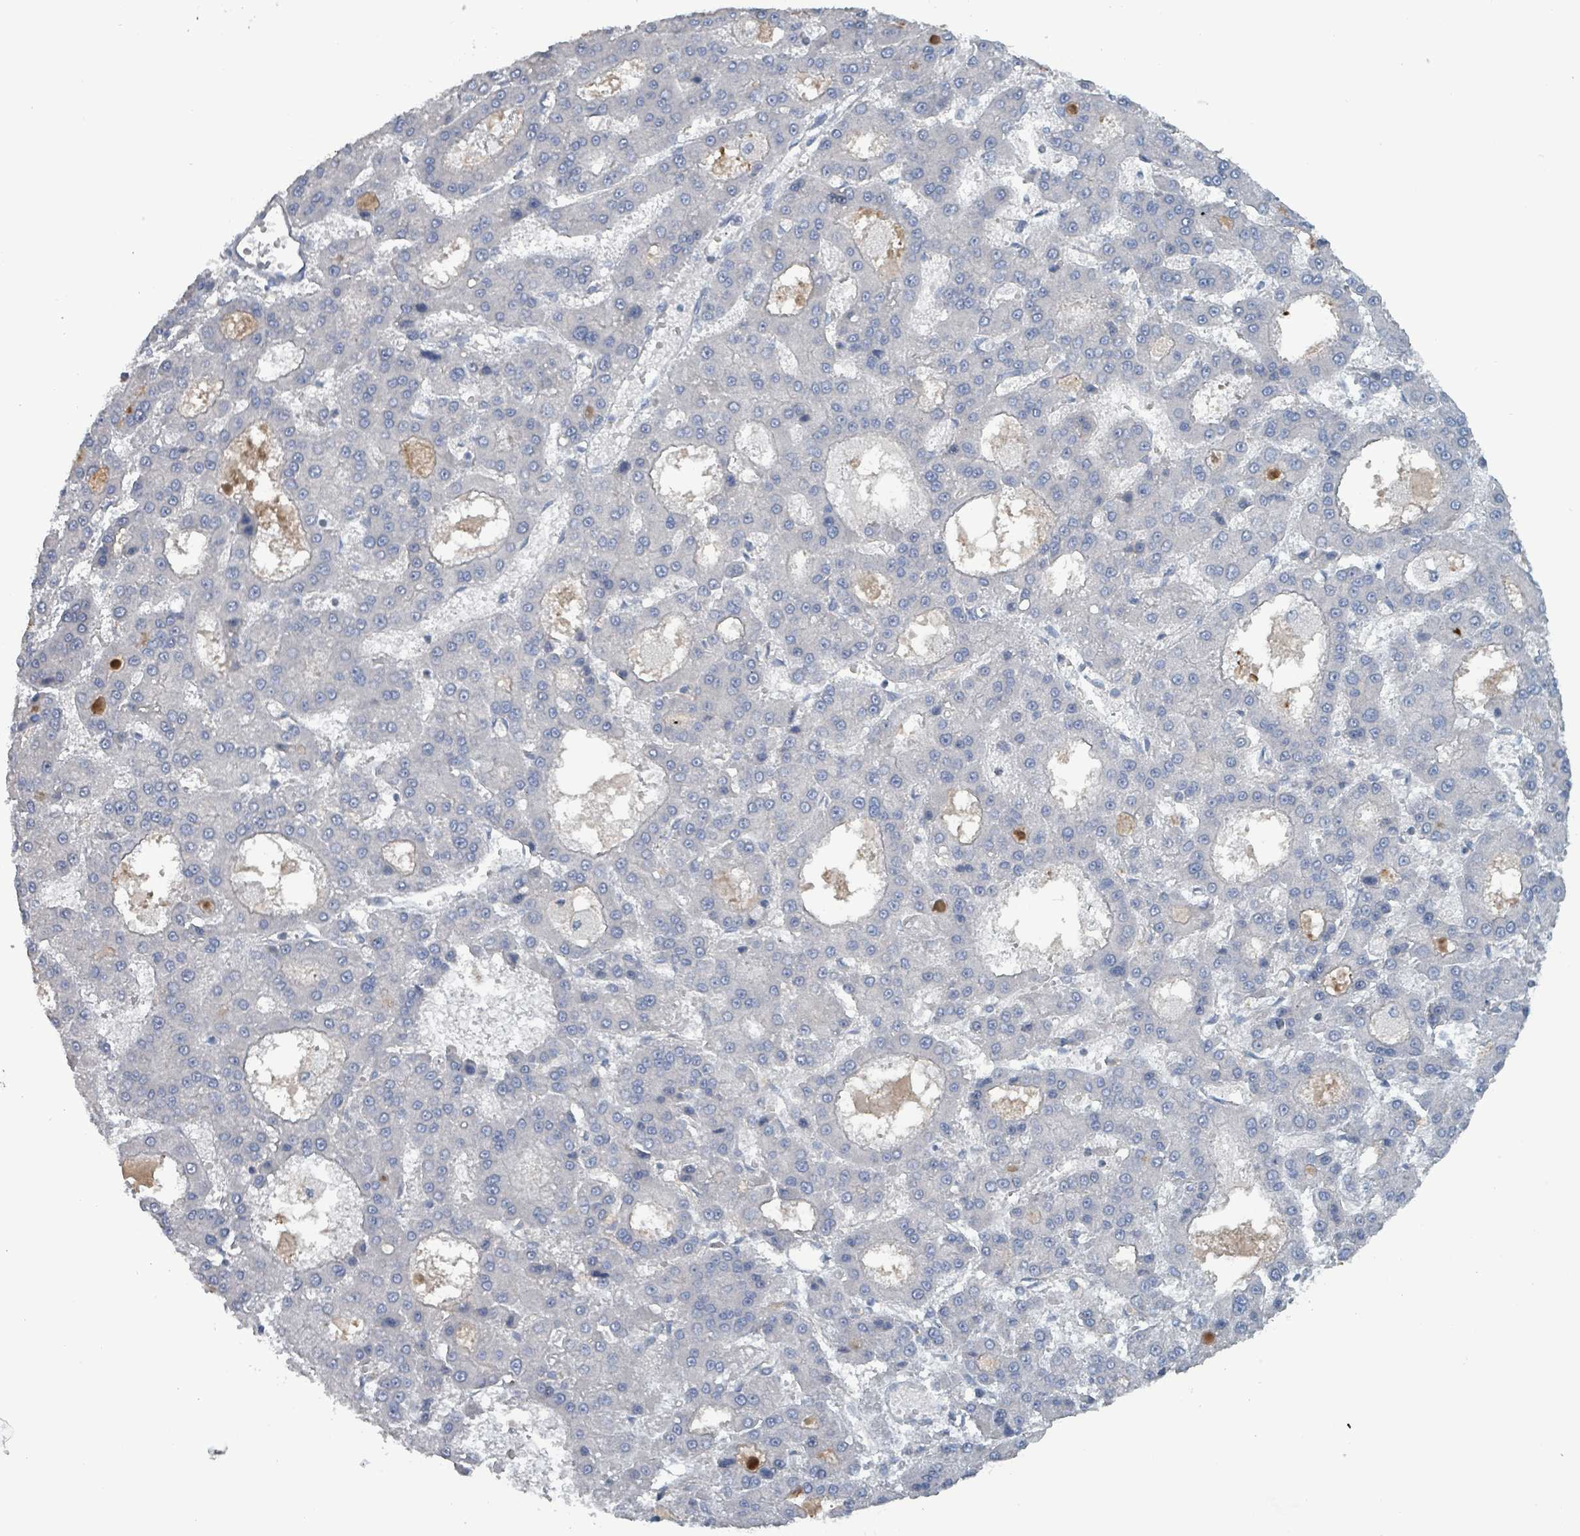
{"staining": {"intensity": "negative", "quantity": "none", "location": "none"}, "tissue": "liver cancer", "cell_type": "Tumor cells", "image_type": "cancer", "snomed": [{"axis": "morphology", "description": "Carcinoma, Hepatocellular, NOS"}, {"axis": "topography", "description": "Liver"}], "caption": "IHC photomicrograph of neoplastic tissue: human hepatocellular carcinoma (liver) stained with DAB shows no significant protein positivity in tumor cells. (Immunohistochemistry, brightfield microscopy, high magnification).", "gene": "TAAR5", "patient": {"sex": "male", "age": 70}}